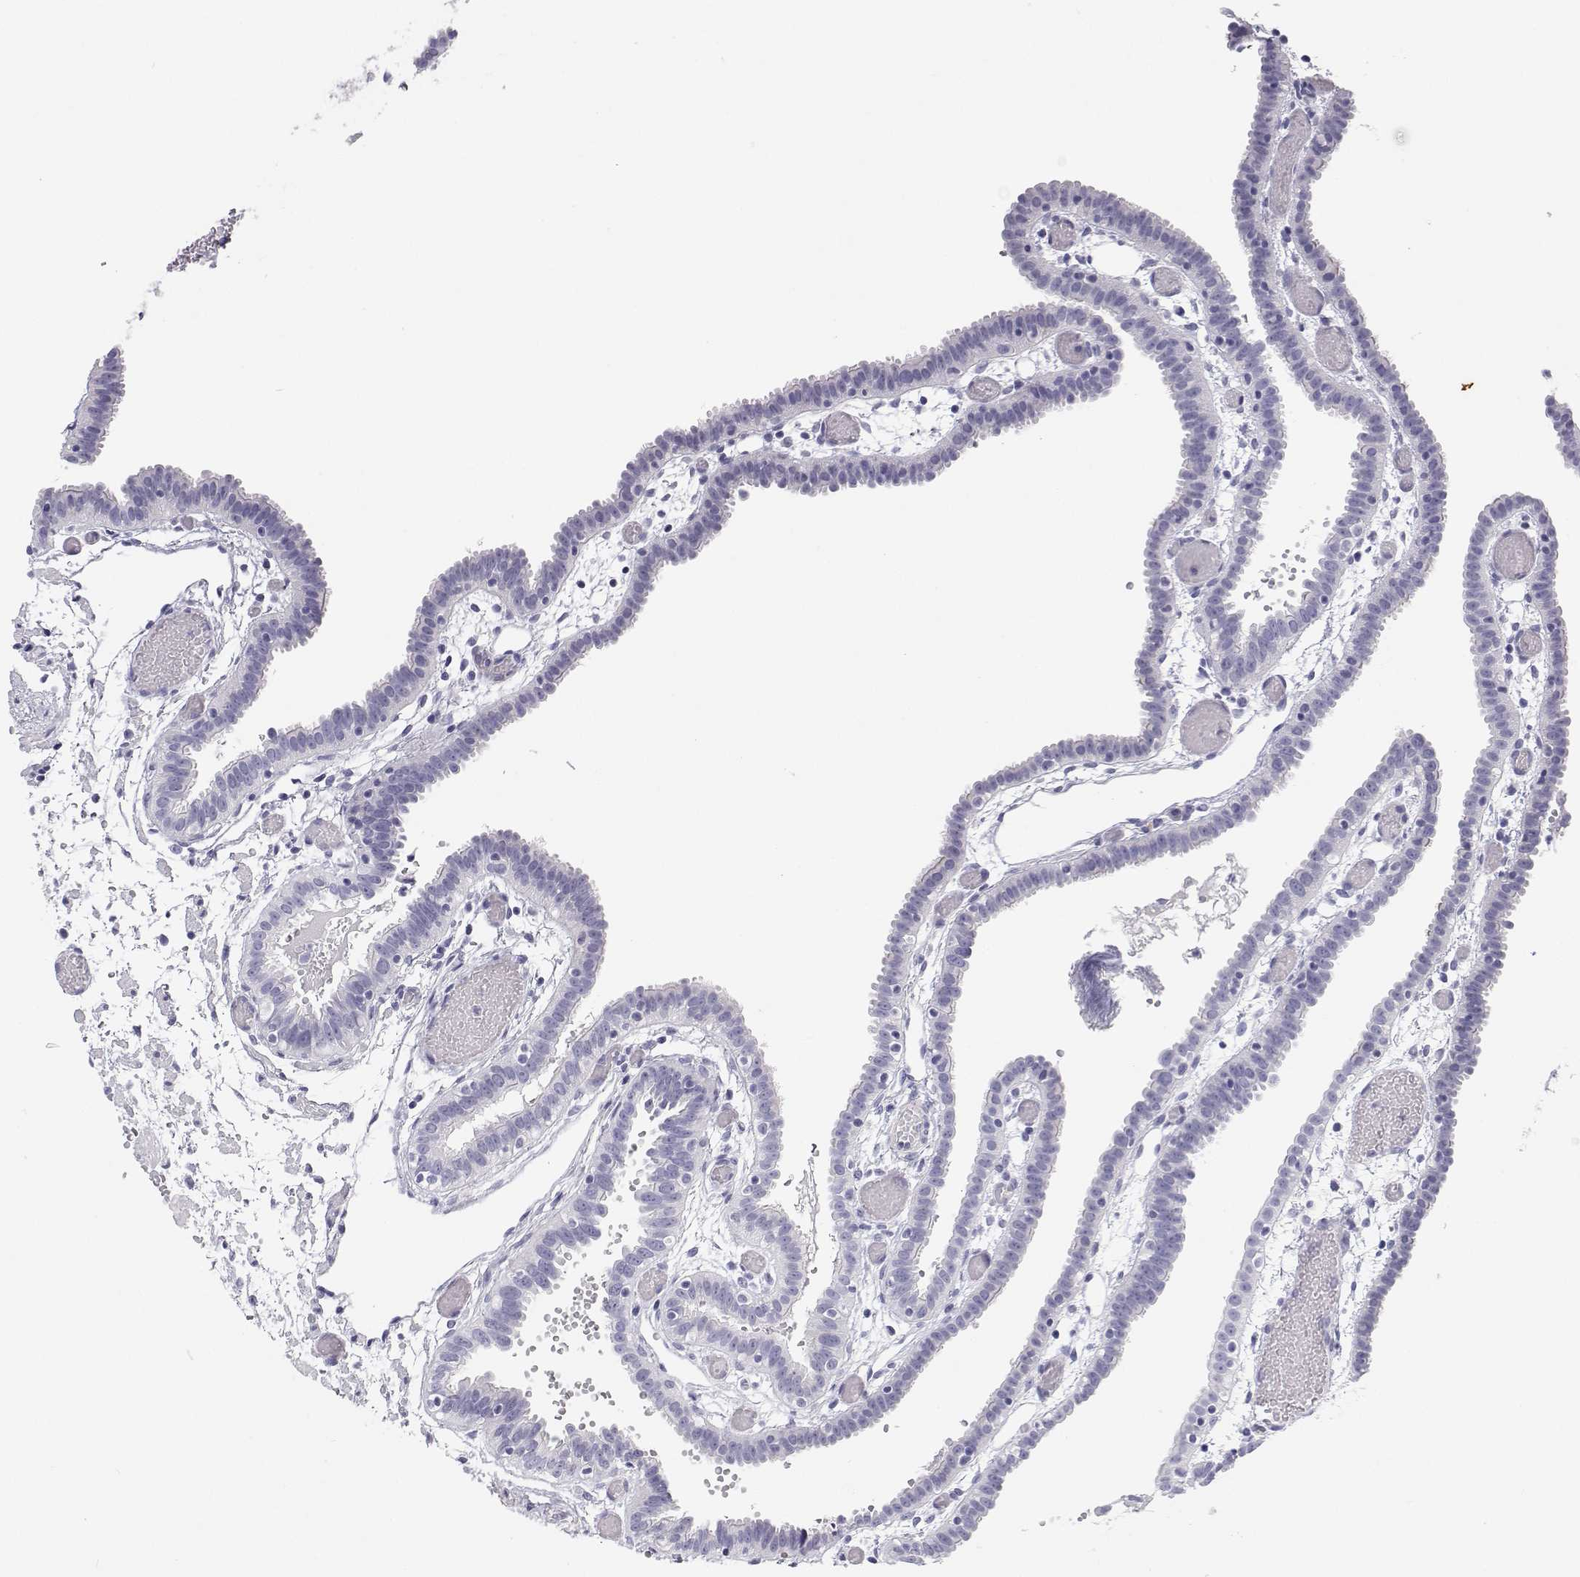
{"staining": {"intensity": "negative", "quantity": "none", "location": "none"}, "tissue": "fallopian tube", "cell_type": "Glandular cells", "image_type": "normal", "snomed": [{"axis": "morphology", "description": "Normal tissue, NOS"}, {"axis": "topography", "description": "Fallopian tube"}], "caption": "IHC micrograph of benign fallopian tube: human fallopian tube stained with DAB (3,3'-diaminobenzidine) demonstrates no significant protein positivity in glandular cells. (DAB (3,3'-diaminobenzidine) immunohistochemistry visualized using brightfield microscopy, high magnification).", "gene": "BHMT", "patient": {"sex": "female", "age": 37}}